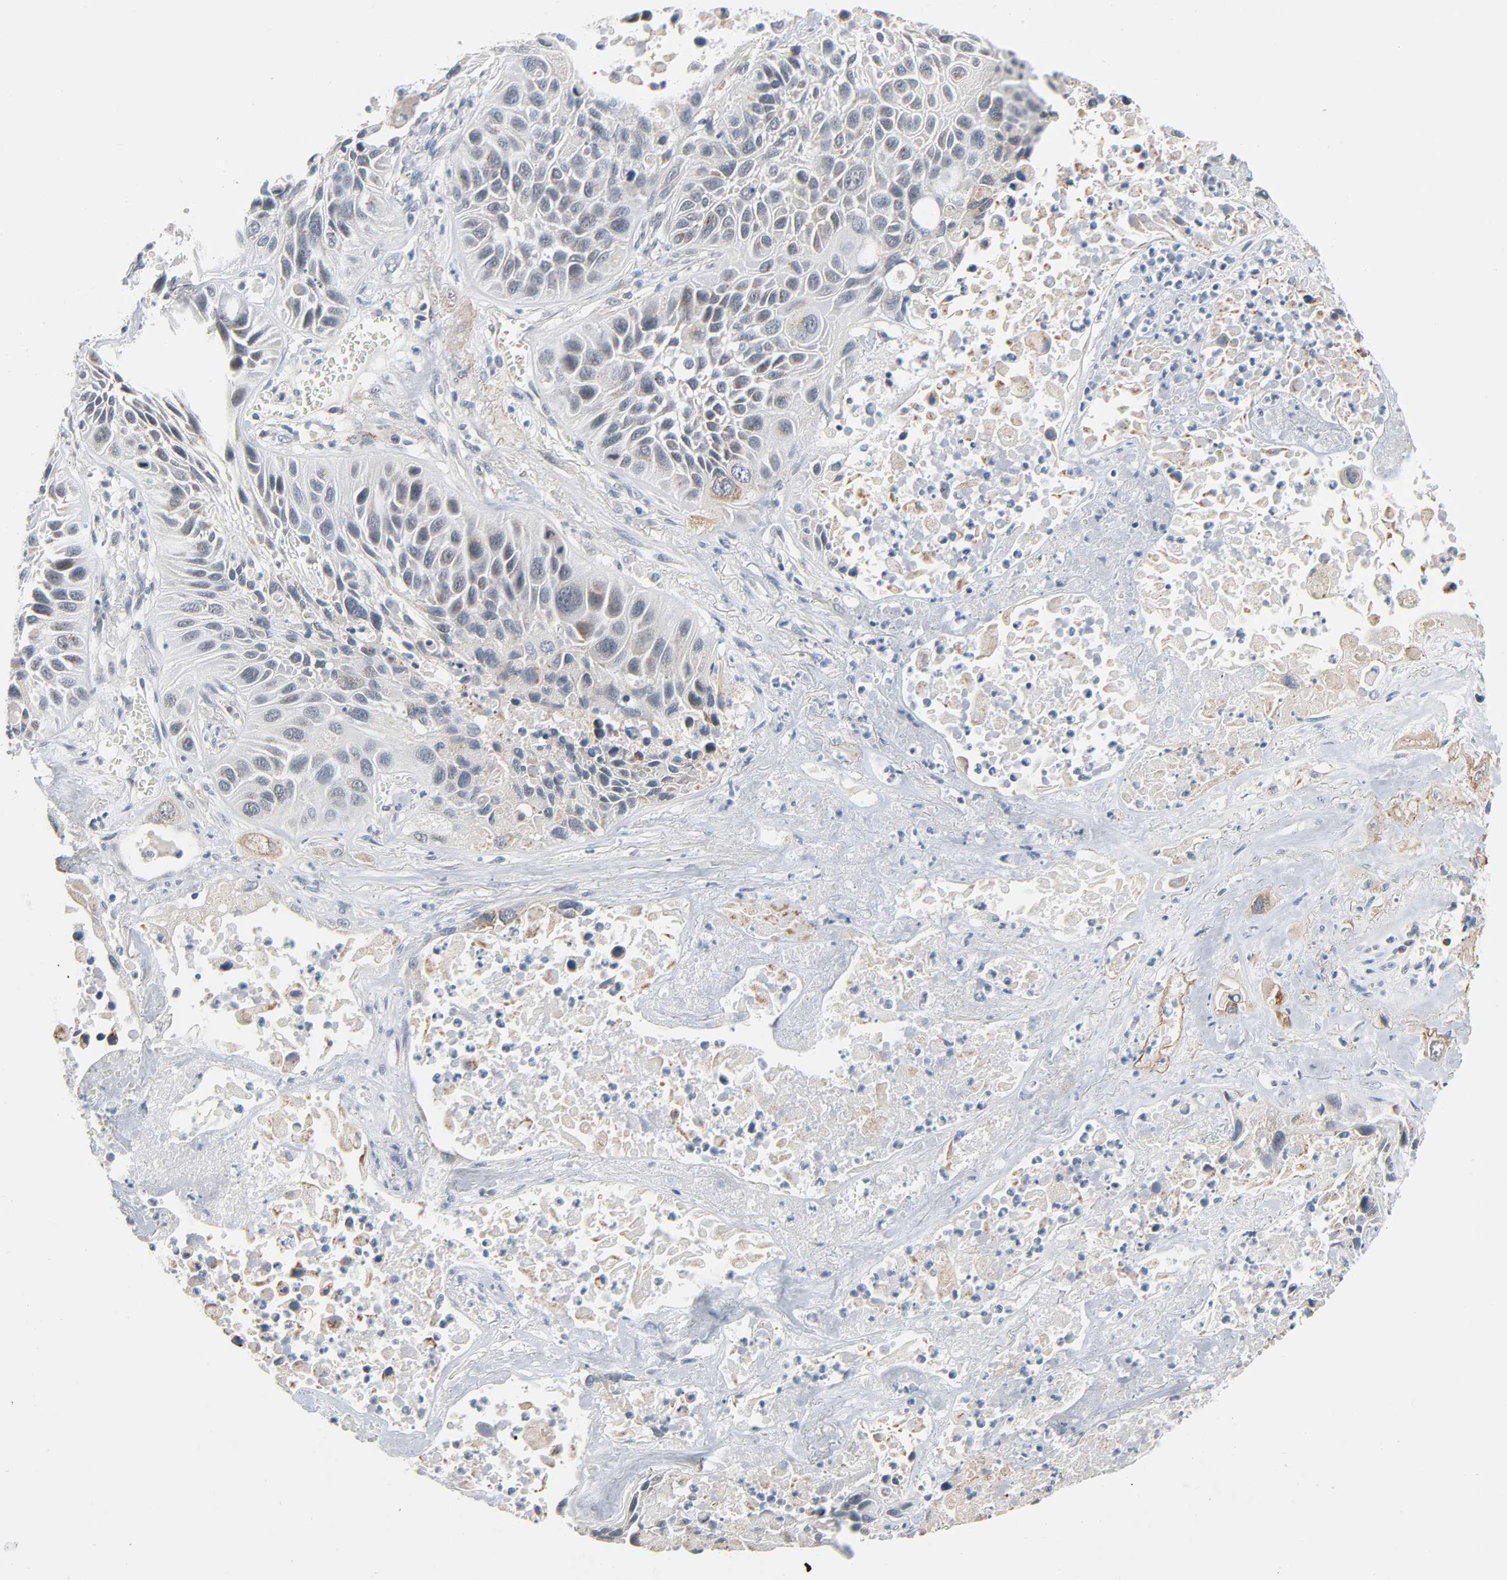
{"staining": {"intensity": "weak", "quantity": "<25%", "location": "cytoplasmic/membranous"}, "tissue": "lung cancer", "cell_type": "Tumor cells", "image_type": "cancer", "snomed": [{"axis": "morphology", "description": "Squamous cell carcinoma, NOS"}, {"axis": "topography", "description": "Lung"}], "caption": "IHC histopathology image of lung squamous cell carcinoma stained for a protein (brown), which displays no positivity in tumor cells.", "gene": "CD4", "patient": {"sex": "female", "age": 76}}